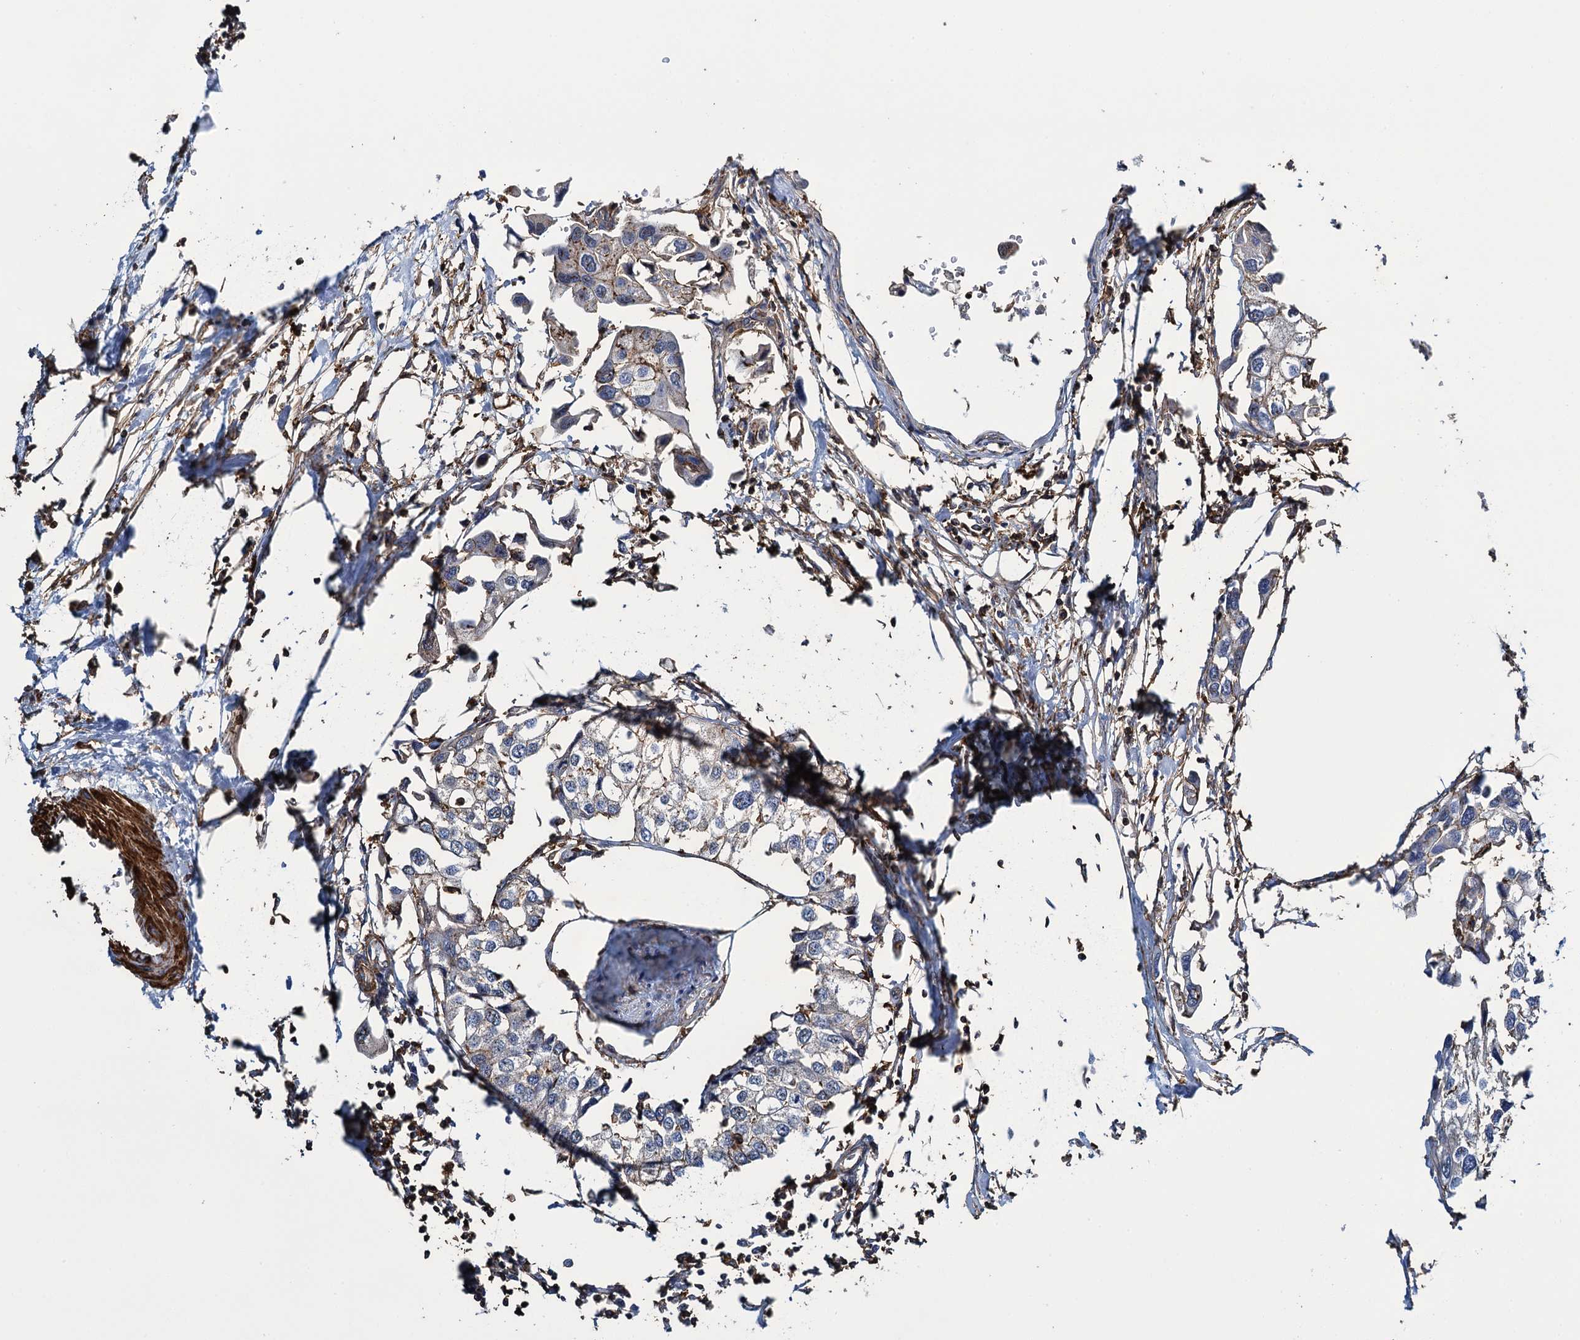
{"staining": {"intensity": "negative", "quantity": "none", "location": "none"}, "tissue": "urothelial cancer", "cell_type": "Tumor cells", "image_type": "cancer", "snomed": [{"axis": "morphology", "description": "Urothelial carcinoma, High grade"}, {"axis": "topography", "description": "Urinary bladder"}], "caption": "DAB immunohistochemical staining of human urothelial cancer reveals no significant expression in tumor cells.", "gene": "PROSER2", "patient": {"sex": "male", "age": 64}}